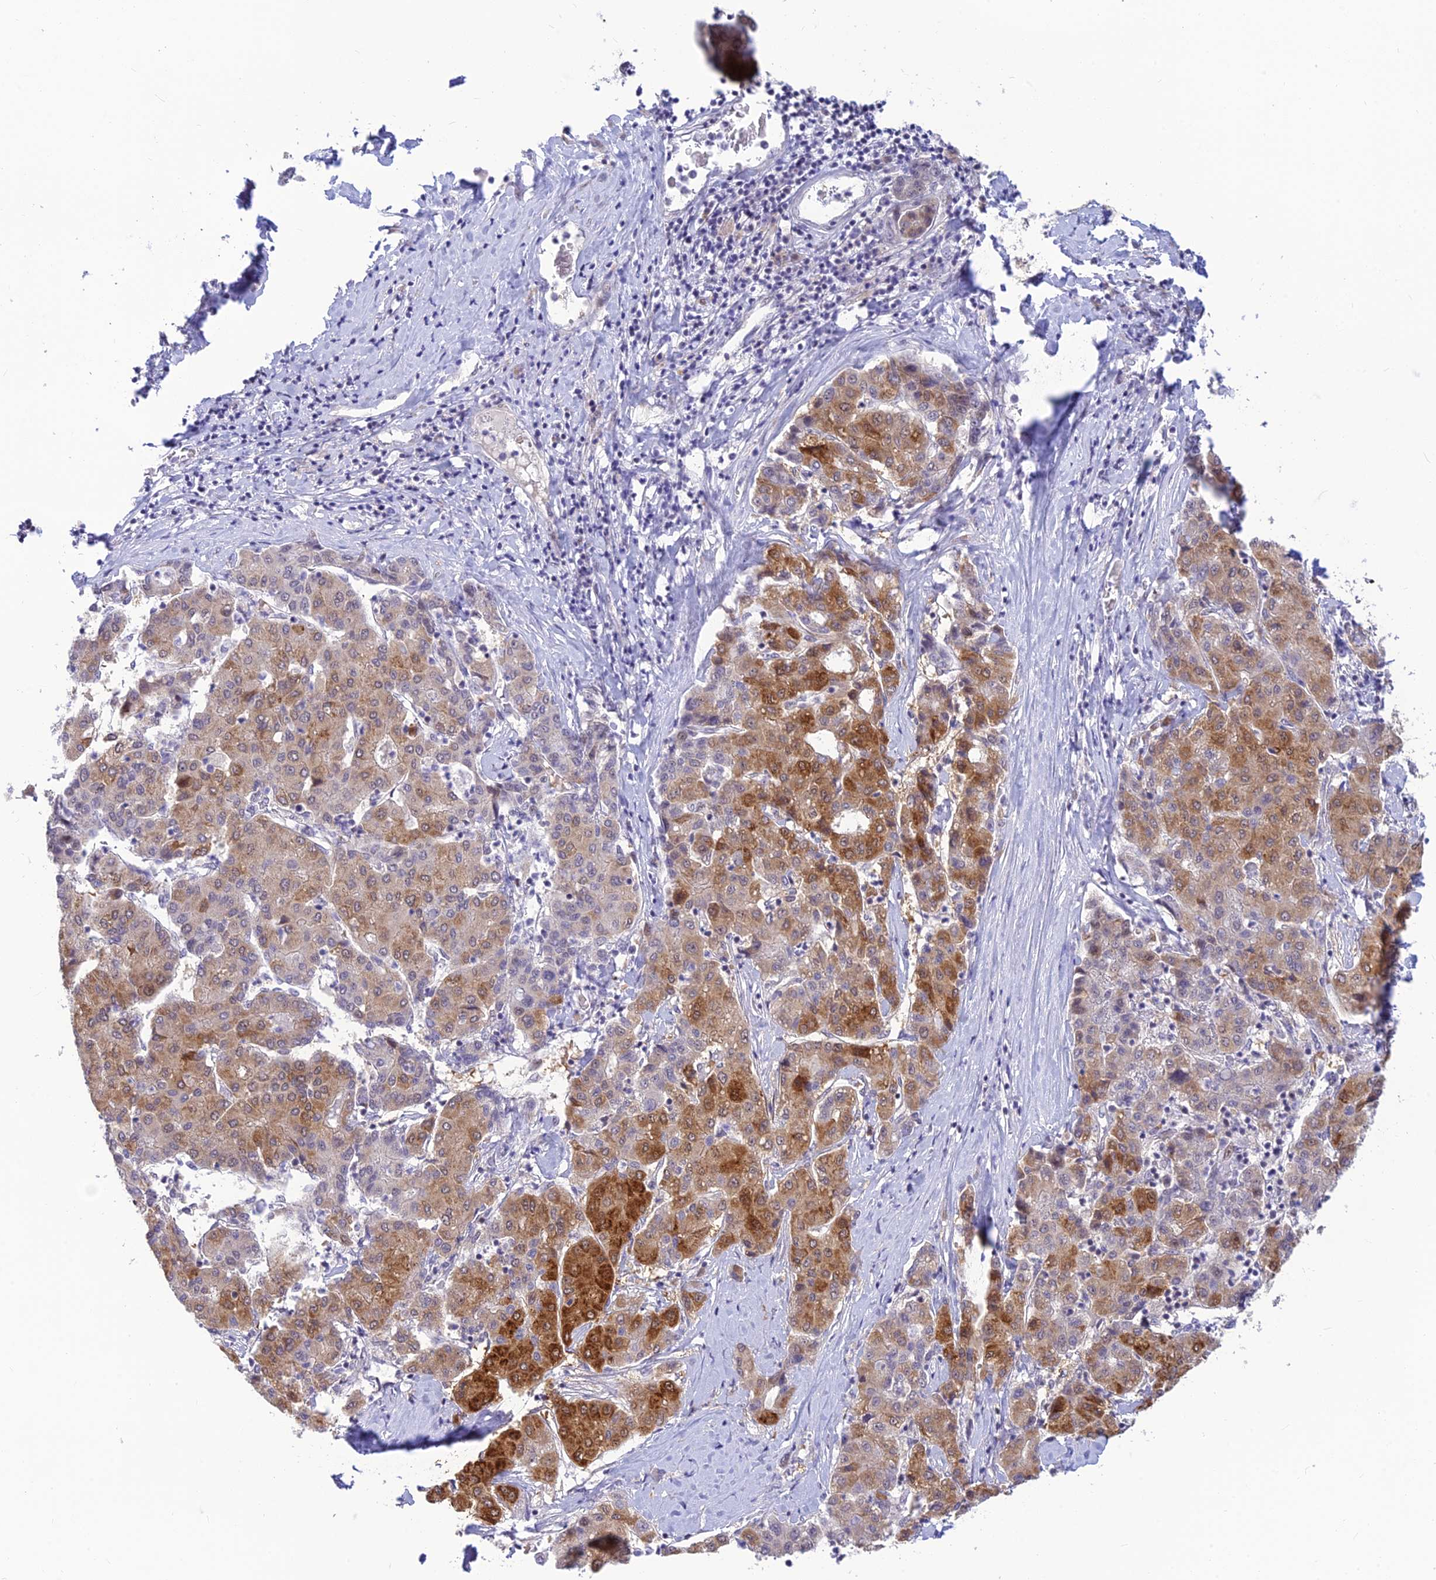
{"staining": {"intensity": "strong", "quantity": "25%-75%", "location": "cytoplasmic/membranous"}, "tissue": "liver cancer", "cell_type": "Tumor cells", "image_type": "cancer", "snomed": [{"axis": "morphology", "description": "Carcinoma, Hepatocellular, NOS"}, {"axis": "topography", "description": "Liver"}], "caption": "Protein analysis of liver cancer (hepatocellular carcinoma) tissue shows strong cytoplasmic/membranous staining in approximately 25%-75% of tumor cells. The staining was performed using DAB to visualize the protein expression in brown, while the nuclei were stained in blue with hematoxylin (Magnification: 20x).", "gene": "ASPDH", "patient": {"sex": "male", "age": 65}}